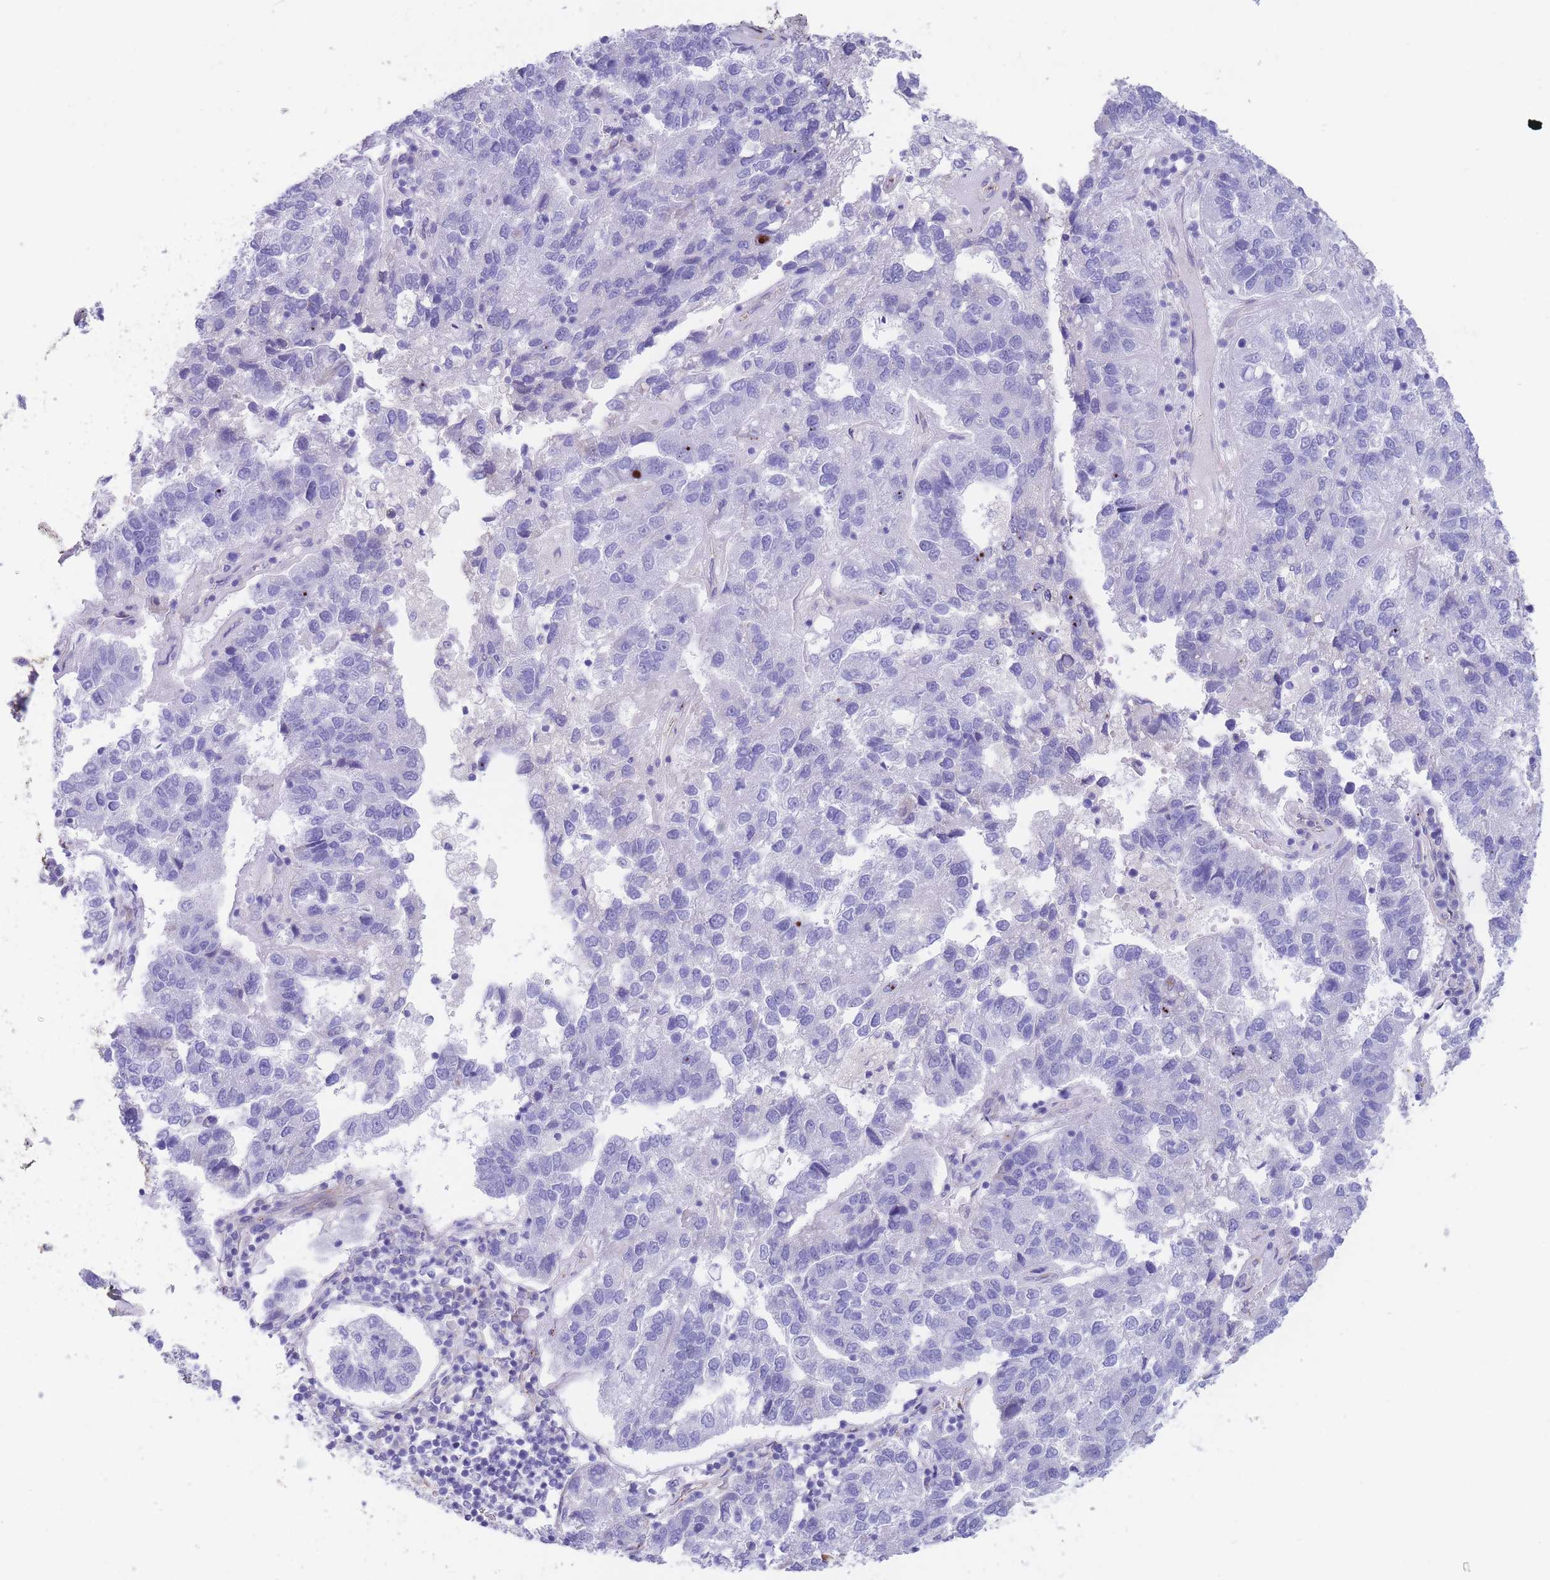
{"staining": {"intensity": "negative", "quantity": "none", "location": "none"}, "tissue": "pancreatic cancer", "cell_type": "Tumor cells", "image_type": "cancer", "snomed": [{"axis": "morphology", "description": "Adenocarcinoma, NOS"}, {"axis": "topography", "description": "Pancreas"}], "caption": "Immunohistochemical staining of human adenocarcinoma (pancreatic) reveals no significant positivity in tumor cells. (IHC, brightfield microscopy, high magnification).", "gene": "DET1", "patient": {"sex": "female", "age": 61}}